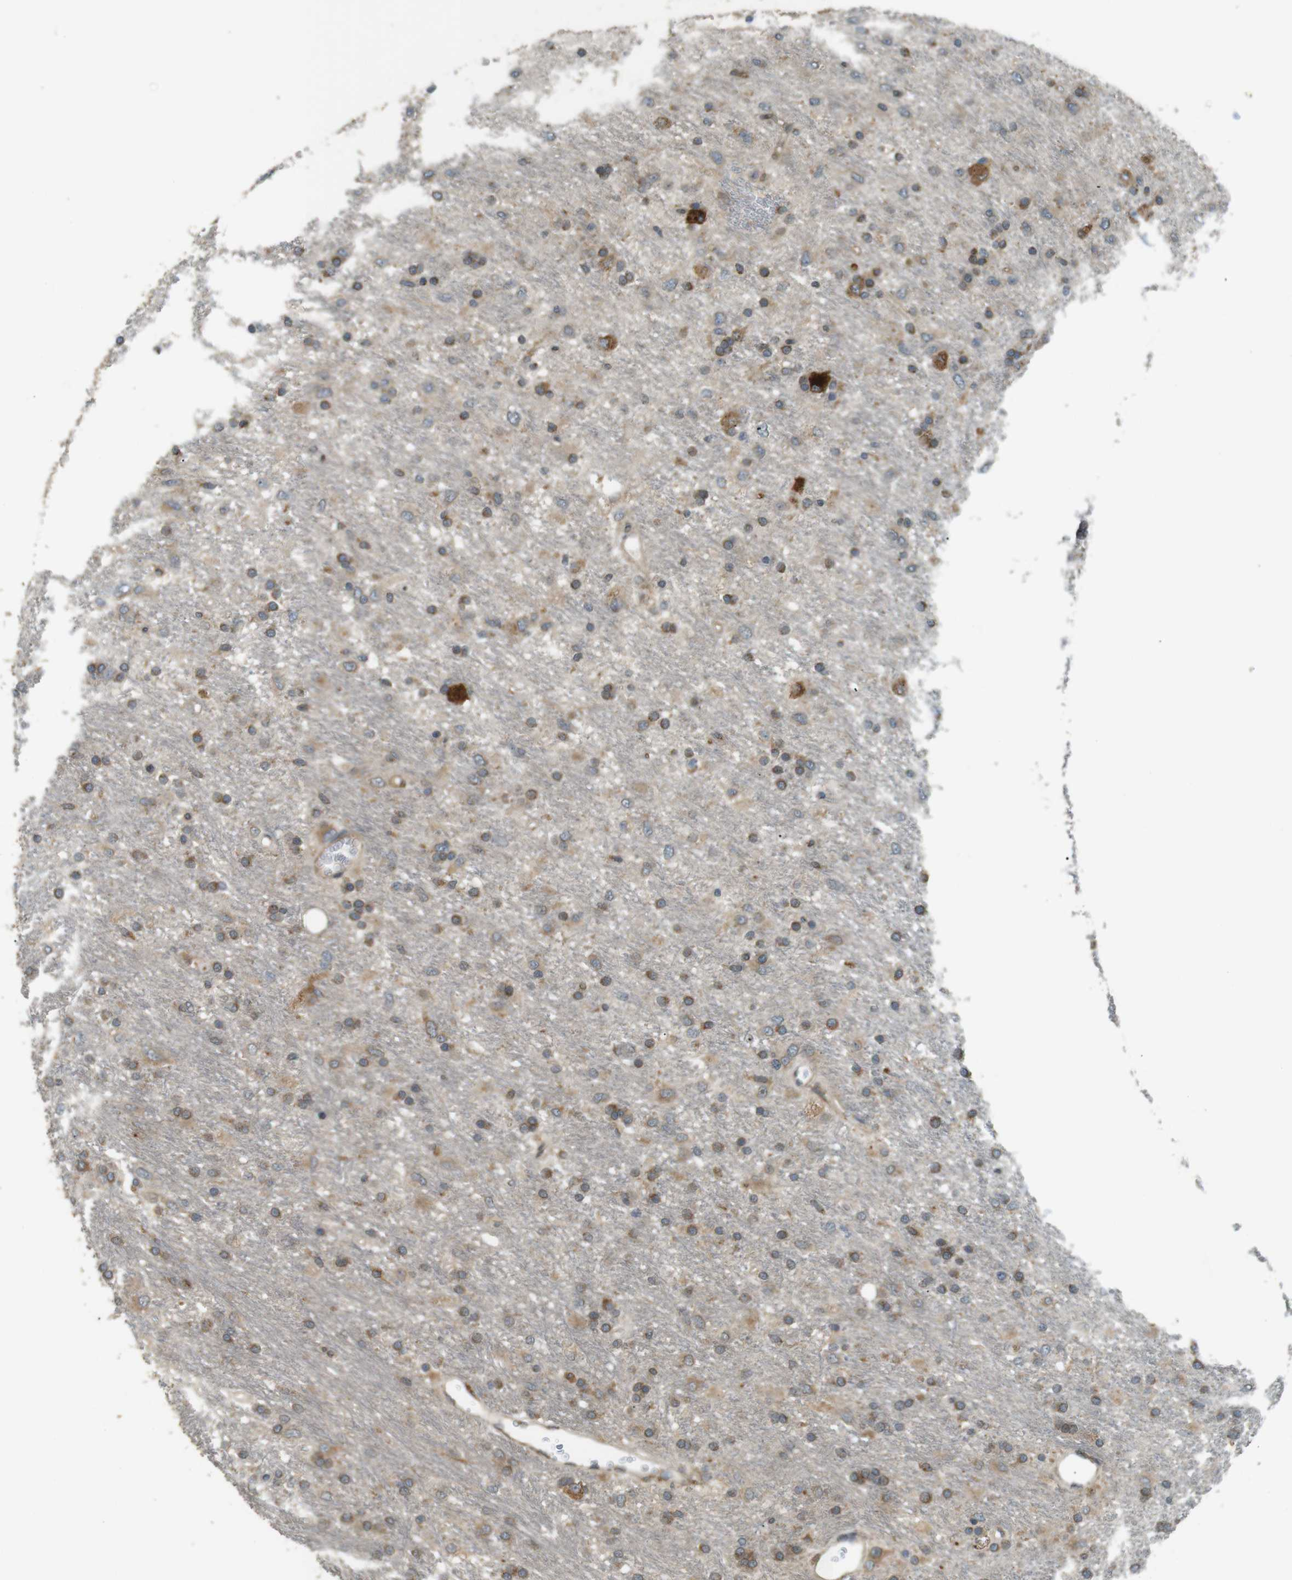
{"staining": {"intensity": "moderate", "quantity": ">75%", "location": "cytoplasmic/membranous"}, "tissue": "glioma", "cell_type": "Tumor cells", "image_type": "cancer", "snomed": [{"axis": "morphology", "description": "Glioma, malignant, Low grade"}, {"axis": "topography", "description": "Brain"}], "caption": "Protein staining reveals moderate cytoplasmic/membranous positivity in about >75% of tumor cells in glioma. (DAB (3,3'-diaminobenzidine) = brown stain, brightfield microscopy at high magnification).", "gene": "TMED4", "patient": {"sex": "male", "age": 77}}